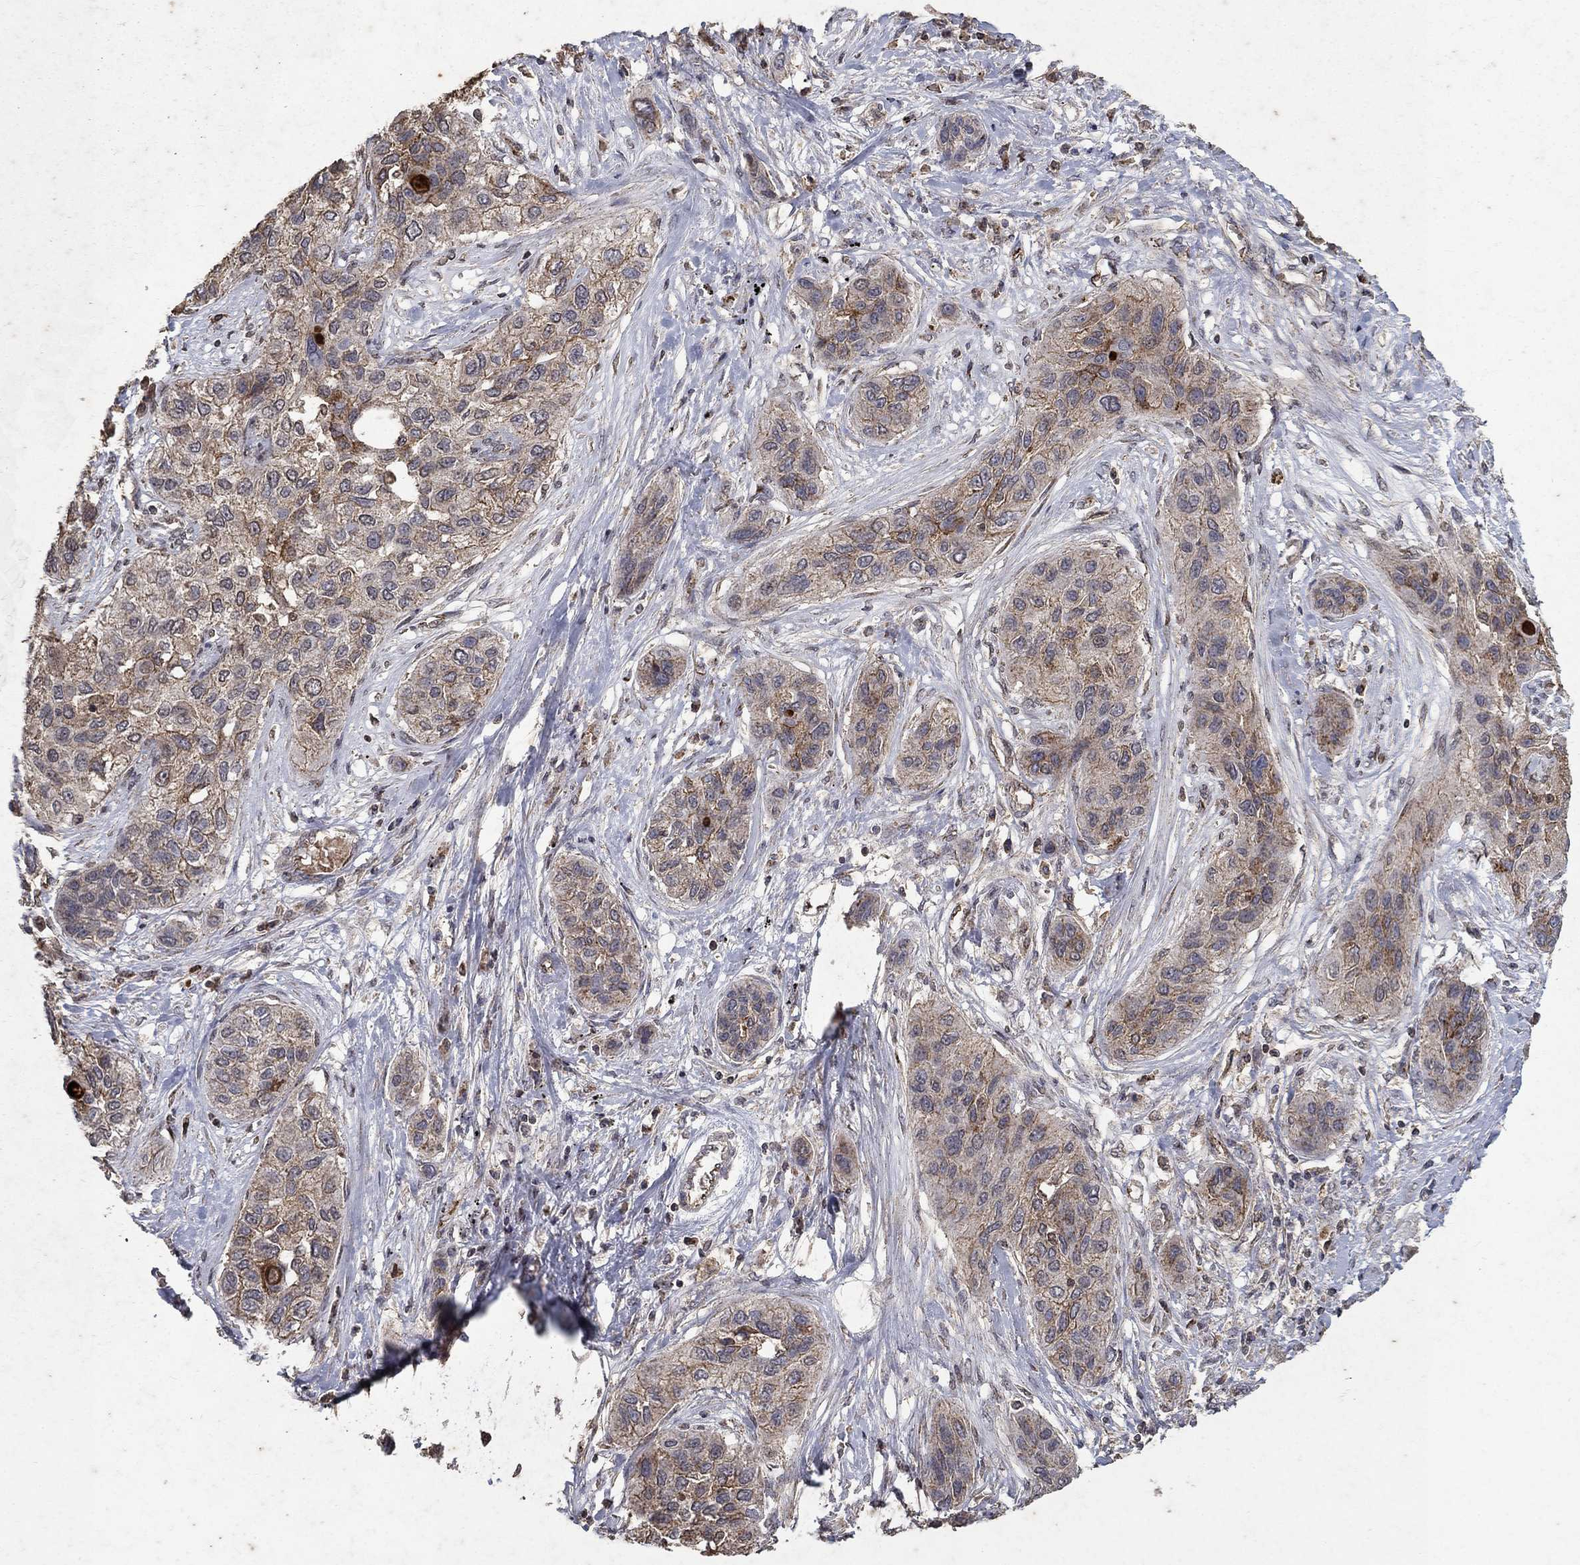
{"staining": {"intensity": "moderate", "quantity": "25%-75%", "location": "cytoplasmic/membranous"}, "tissue": "lung cancer", "cell_type": "Tumor cells", "image_type": "cancer", "snomed": [{"axis": "morphology", "description": "Squamous cell carcinoma, NOS"}, {"axis": "topography", "description": "Lung"}], "caption": "Tumor cells display medium levels of moderate cytoplasmic/membranous expression in about 25%-75% of cells in lung cancer.", "gene": "CD24", "patient": {"sex": "female", "age": 70}}